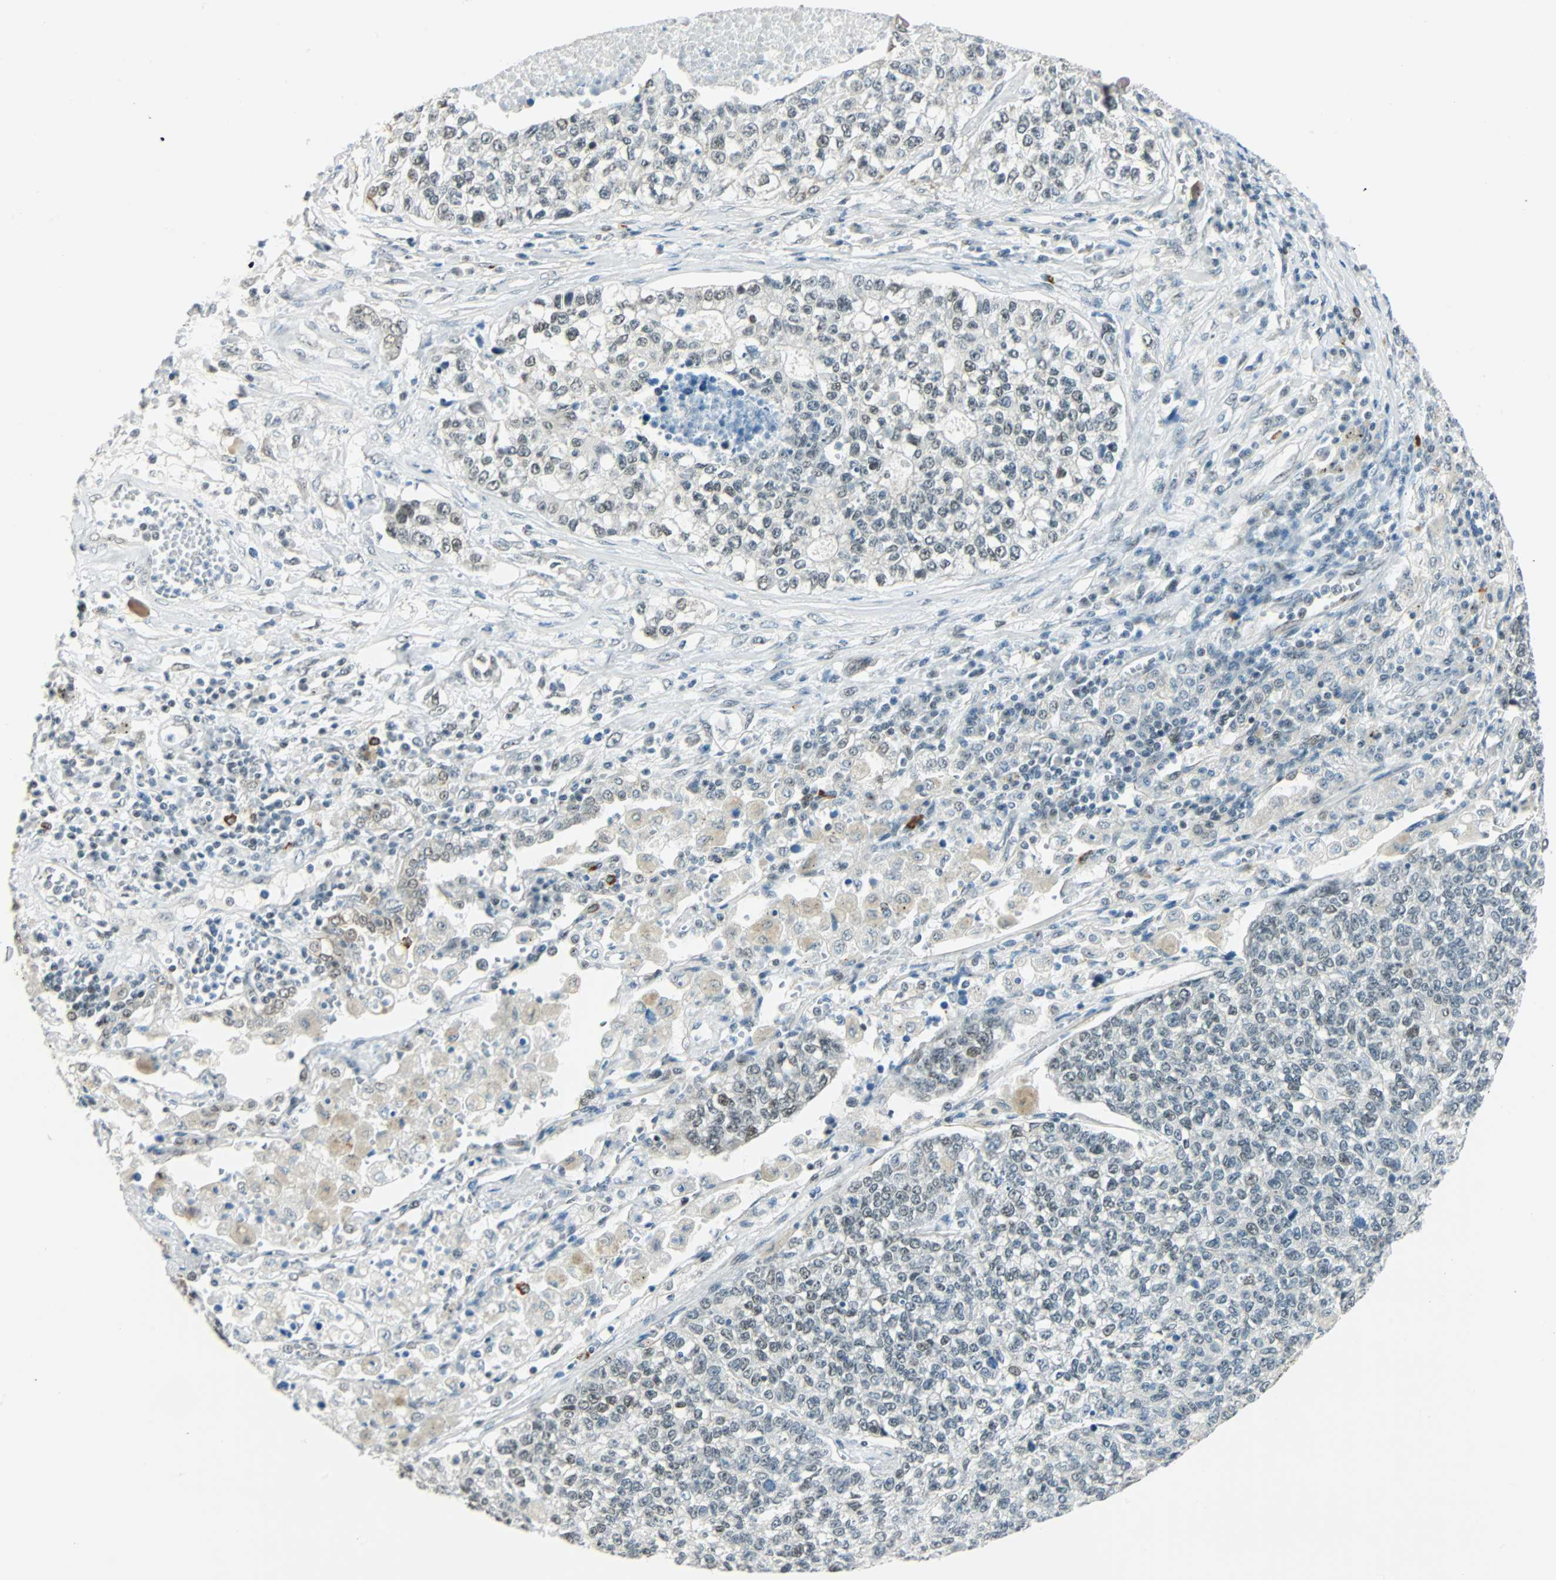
{"staining": {"intensity": "negative", "quantity": "none", "location": "none"}, "tissue": "lung cancer", "cell_type": "Tumor cells", "image_type": "cancer", "snomed": [{"axis": "morphology", "description": "Adenocarcinoma, NOS"}, {"axis": "topography", "description": "Lung"}], "caption": "DAB (3,3'-diaminobenzidine) immunohistochemical staining of human adenocarcinoma (lung) exhibits no significant positivity in tumor cells.", "gene": "NELFE", "patient": {"sex": "male", "age": 49}}